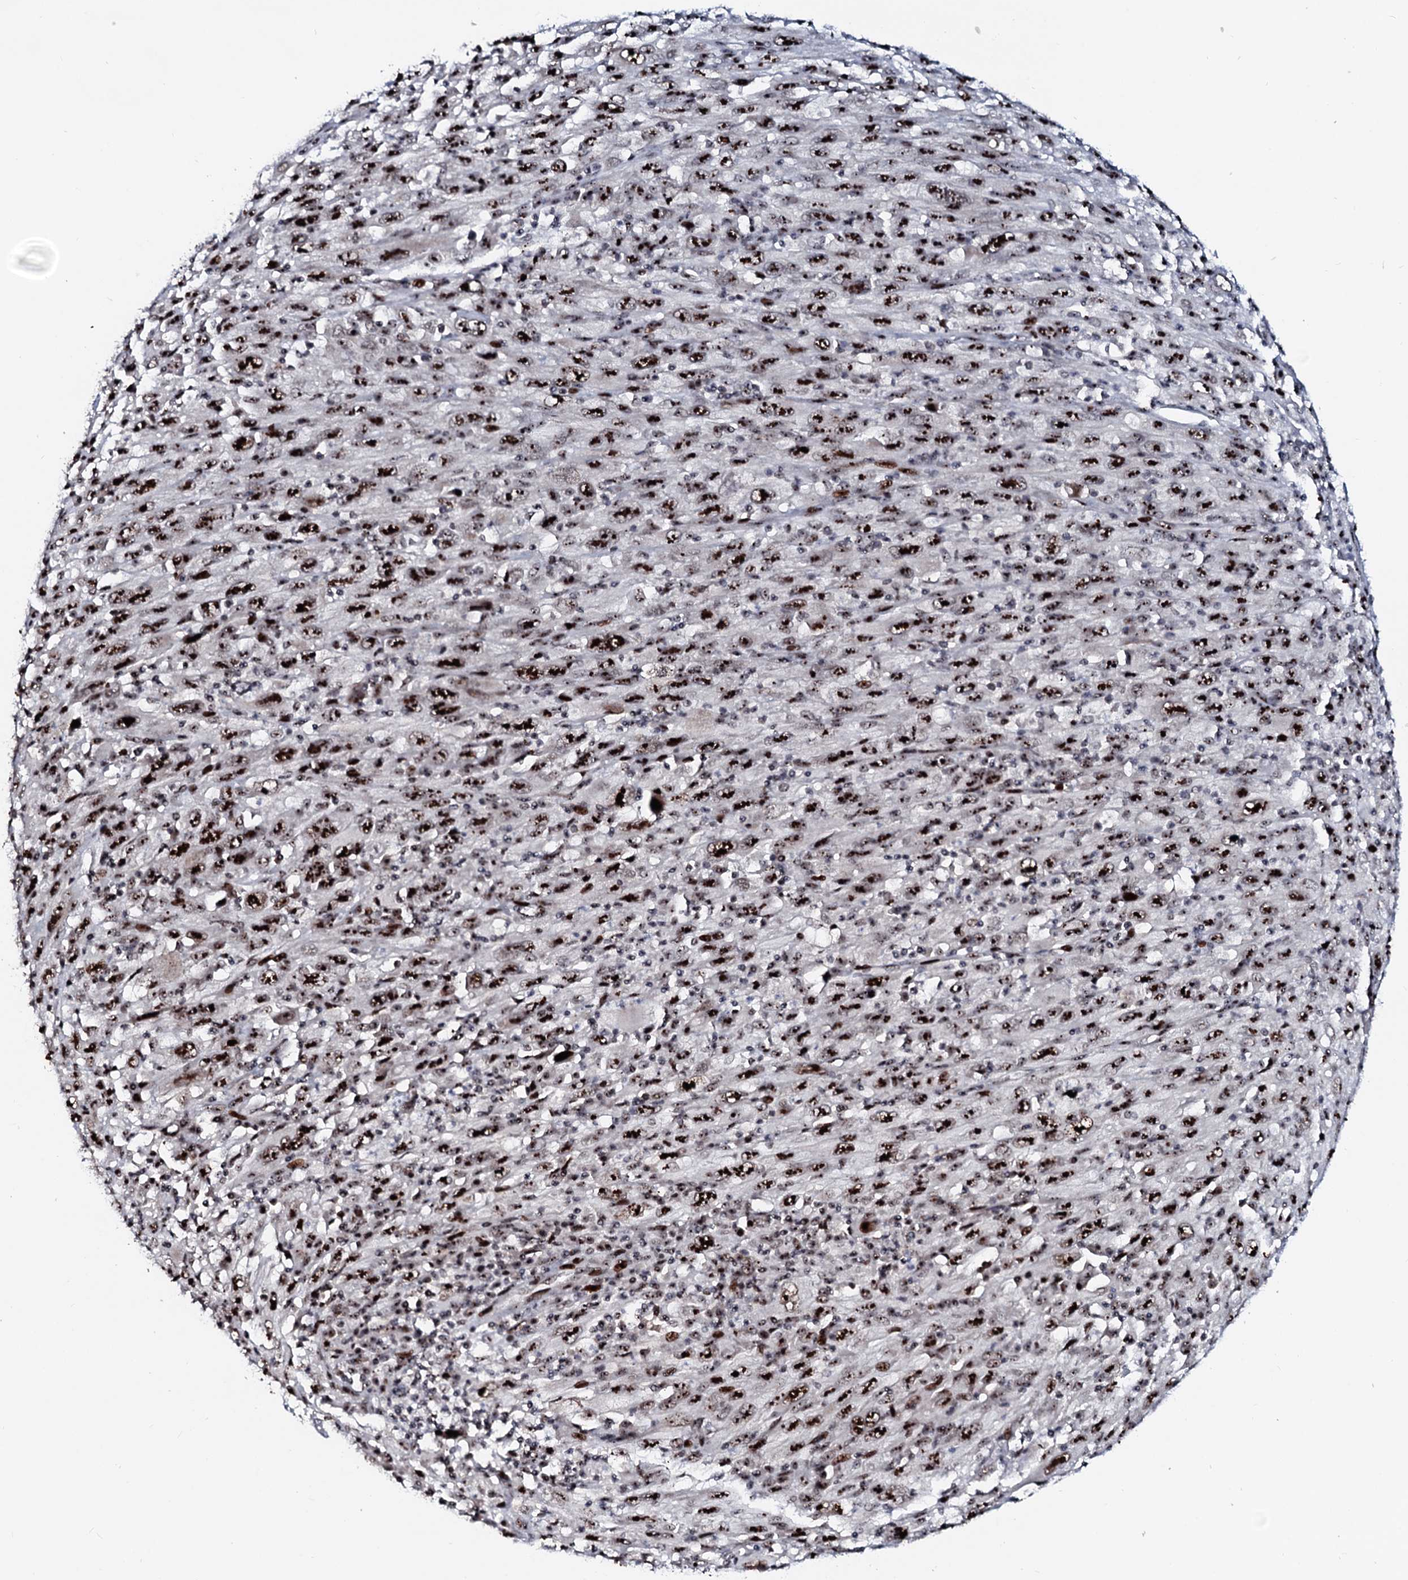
{"staining": {"intensity": "strong", "quantity": ">75%", "location": "nuclear"}, "tissue": "melanoma", "cell_type": "Tumor cells", "image_type": "cancer", "snomed": [{"axis": "morphology", "description": "Malignant melanoma, Metastatic site"}, {"axis": "topography", "description": "Skin"}], "caption": "IHC (DAB (3,3'-diaminobenzidine)) staining of human malignant melanoma (metastatic site) exhibits strong nuclear protein staining in about >75% of tumor cells. The protein is shown in brown color, while the nuclei are stained blue.", "gene": "NEUROG3", "patient": {"sex": "female", "age": 56}}